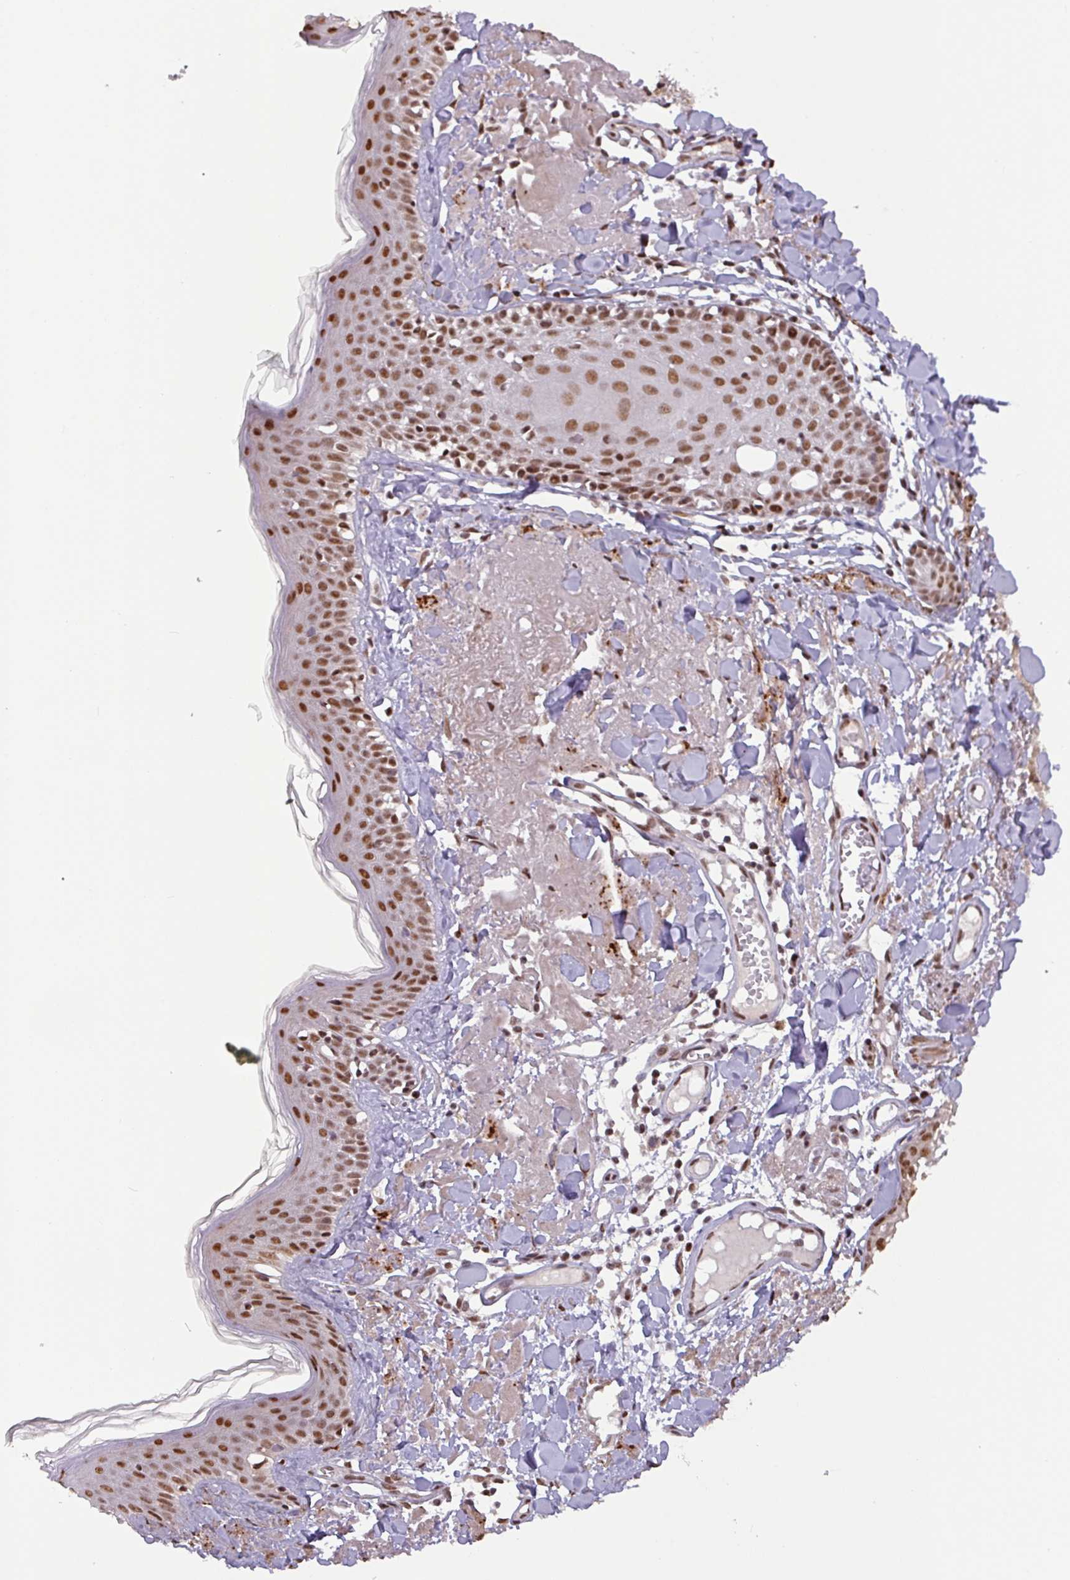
{"staining": {"intensity": "moderate", "quantity": ">75%", "location": "nuclear"}, "tissue": "skin", "cell_type": "Fibroblasts", "image_type": "normal", "snomed": [{"axis": "morphology", "description": "Normal tissue, NOS"}, {"axis": "morphology", "description": "Malignant melanoma, NOS"}, {"axis": "topography", "description": "Skin"}], "caption": "Immunohistochemistry micrograph of unremarkable skin: skin stained using immunohistochemistry (IHC) reveals medium levels of moderate protein expression localized specifically in the nuclear of fibroblasts, appearing as a nuclear brown color.", "gene": "SRSF2", "patient": {"sex": "male", "age": 80}}